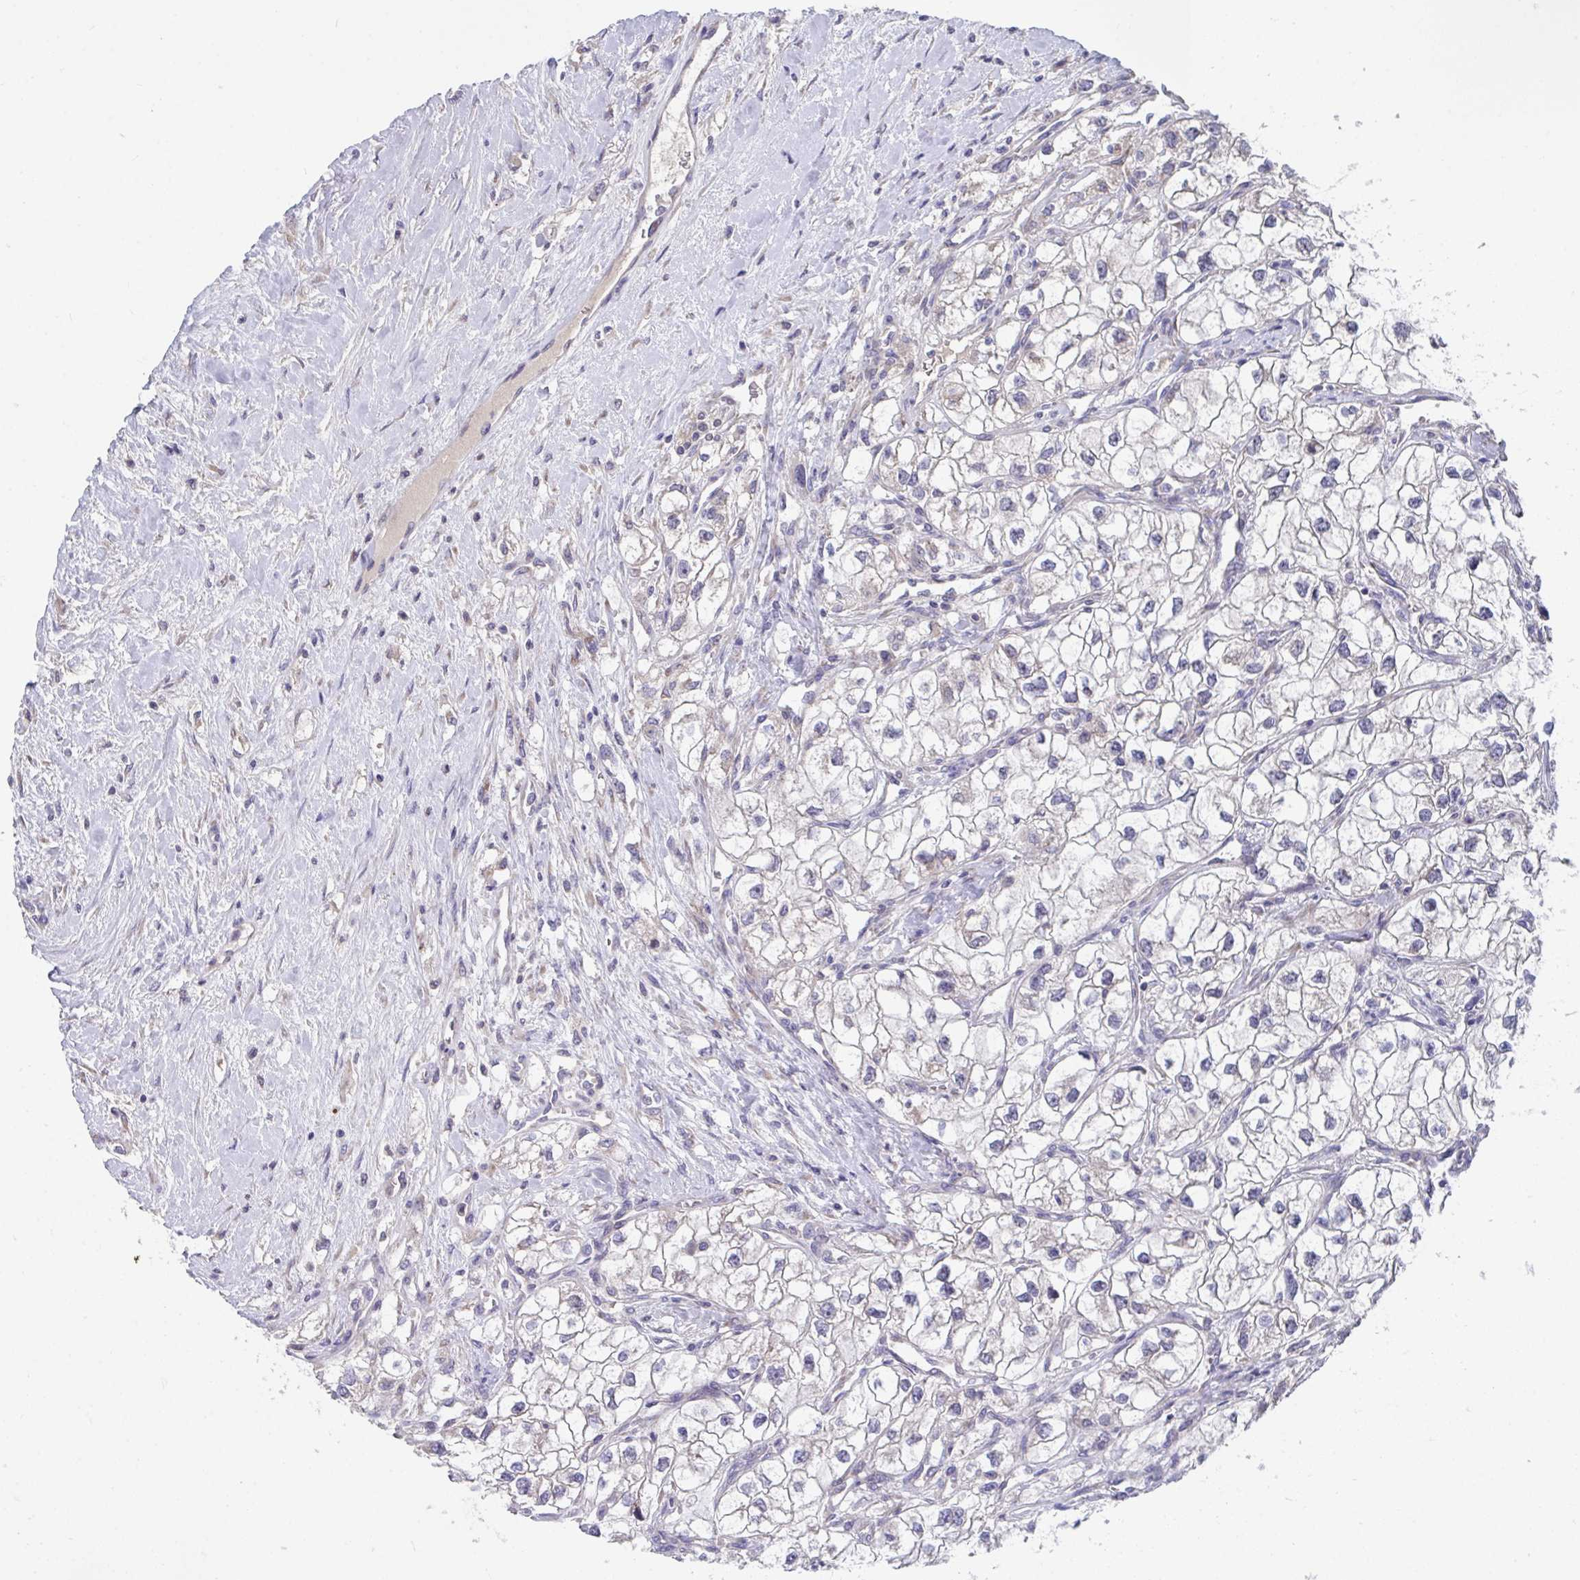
{"staining": {"intensity": "negative", "quantity": "none", "location": "none"}, "tissue": "renal cancer", "cell_type": "Tumor cells", "image_type": "cancer", "snomed": [{"axis": "morphology", "description": "Adenocarcinoma, NOS"}, {"axis": "topography", "description": "Kidney"}], "caption": "This is a photomicrograph of immunohistochemistry staining of renal adenocarcinoma, which shows no positivity in tumor cells. Nuclei are stained in blue.", "gene": "SUSD4", "patient": {"sex": "male", "age": 59}}